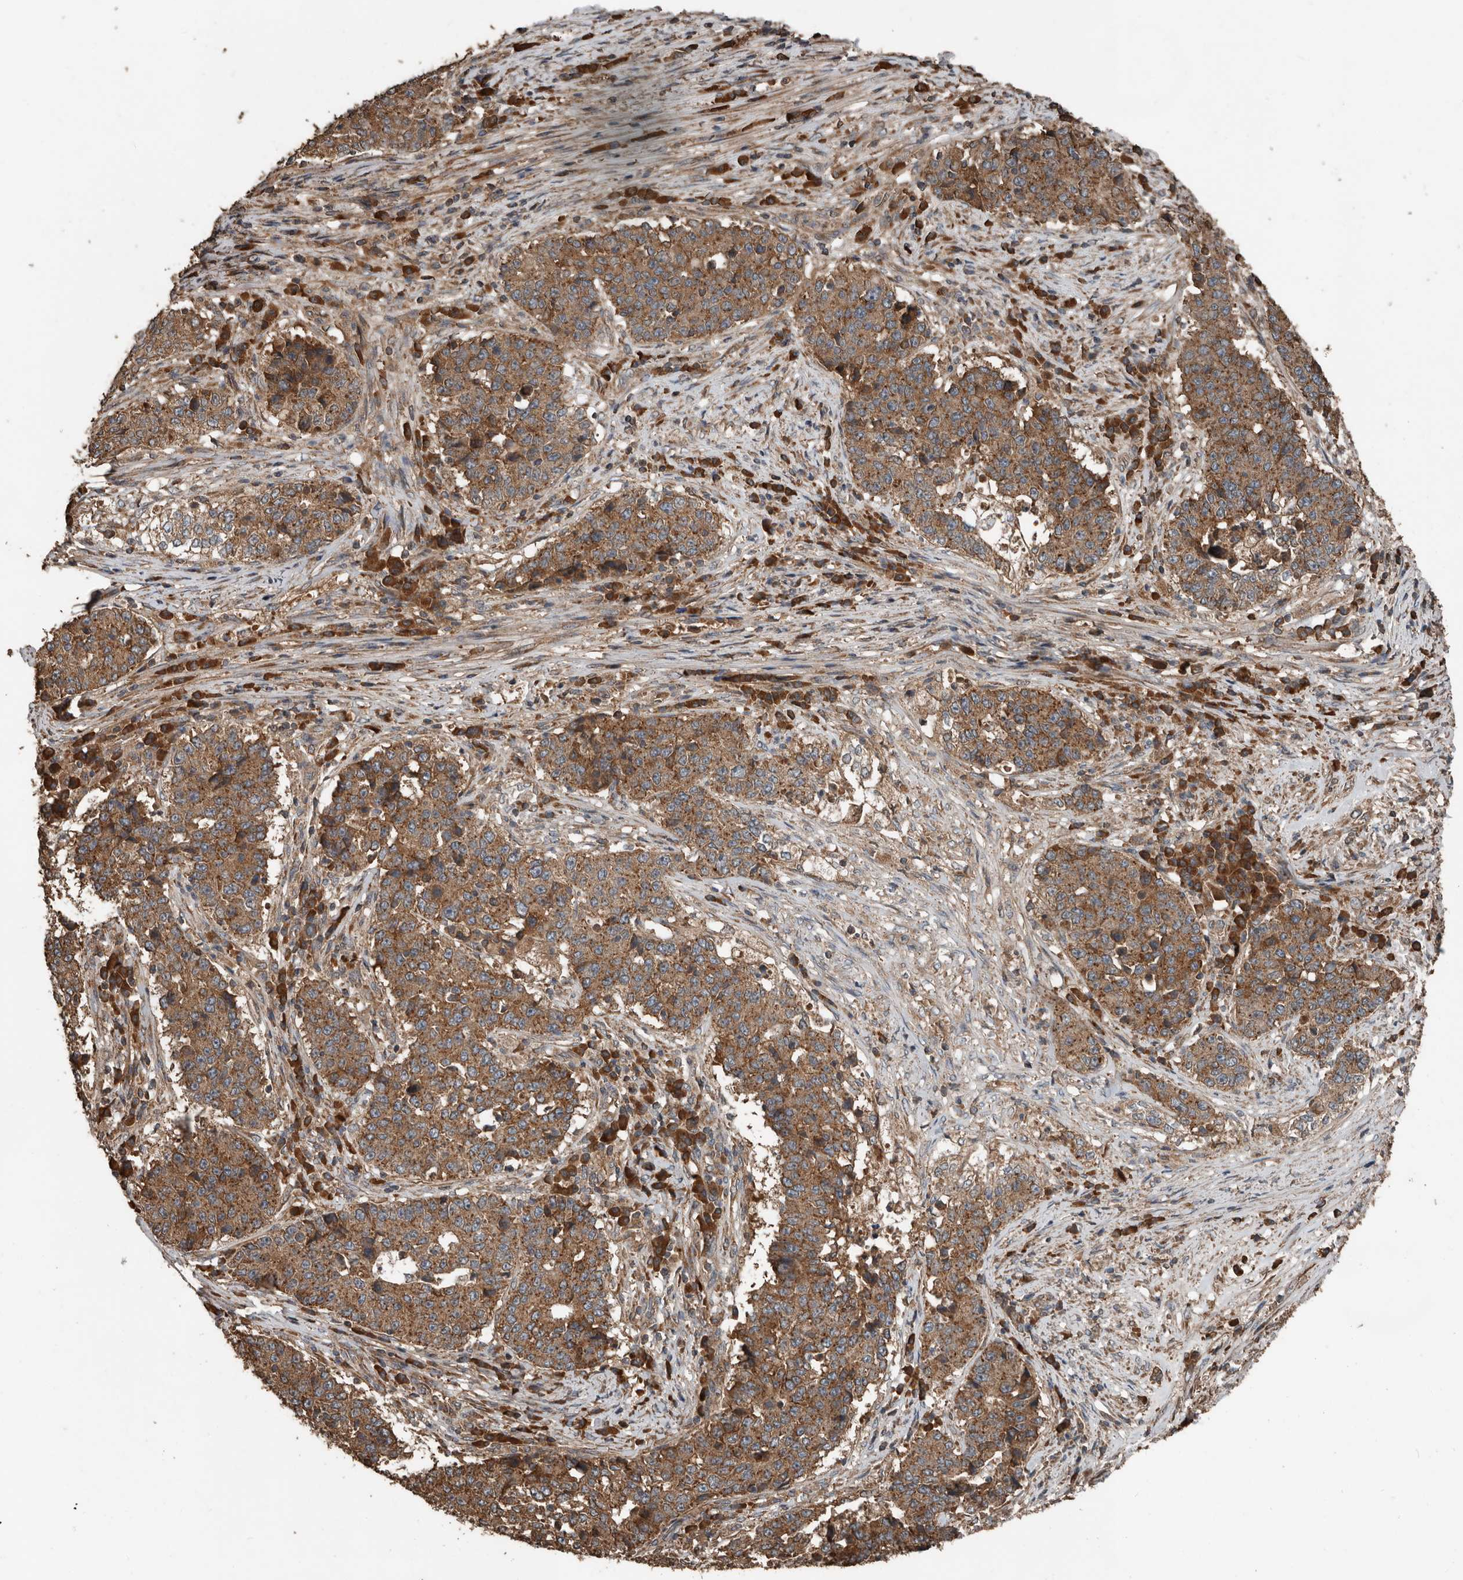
{"staining": {"intensity": "strong", "quantity": ">75%", "location": "cytoplasmic/membranous"}, "tissue": "stomach cancer", "cell_type": "Tumor cells", "image_type": "cancer", "snomed": [{"axis": "morphology", "description": "Adenocarcinoma, NOS"}, {"axis": "topography", "description": "Stomach"}], "caption": "Immunohistochemical staining of human adenocarcinoma (stomach) reveals high levels of strong cytoplasmic/membranous staining in approximately >75% of tumor cells. Using DAB (brown) and hematoxylin (blue) stains, captured at high magnification using brightfield microscopy.", "gene": "RNF207", "patient": {"sex": "male", "age": 59}}